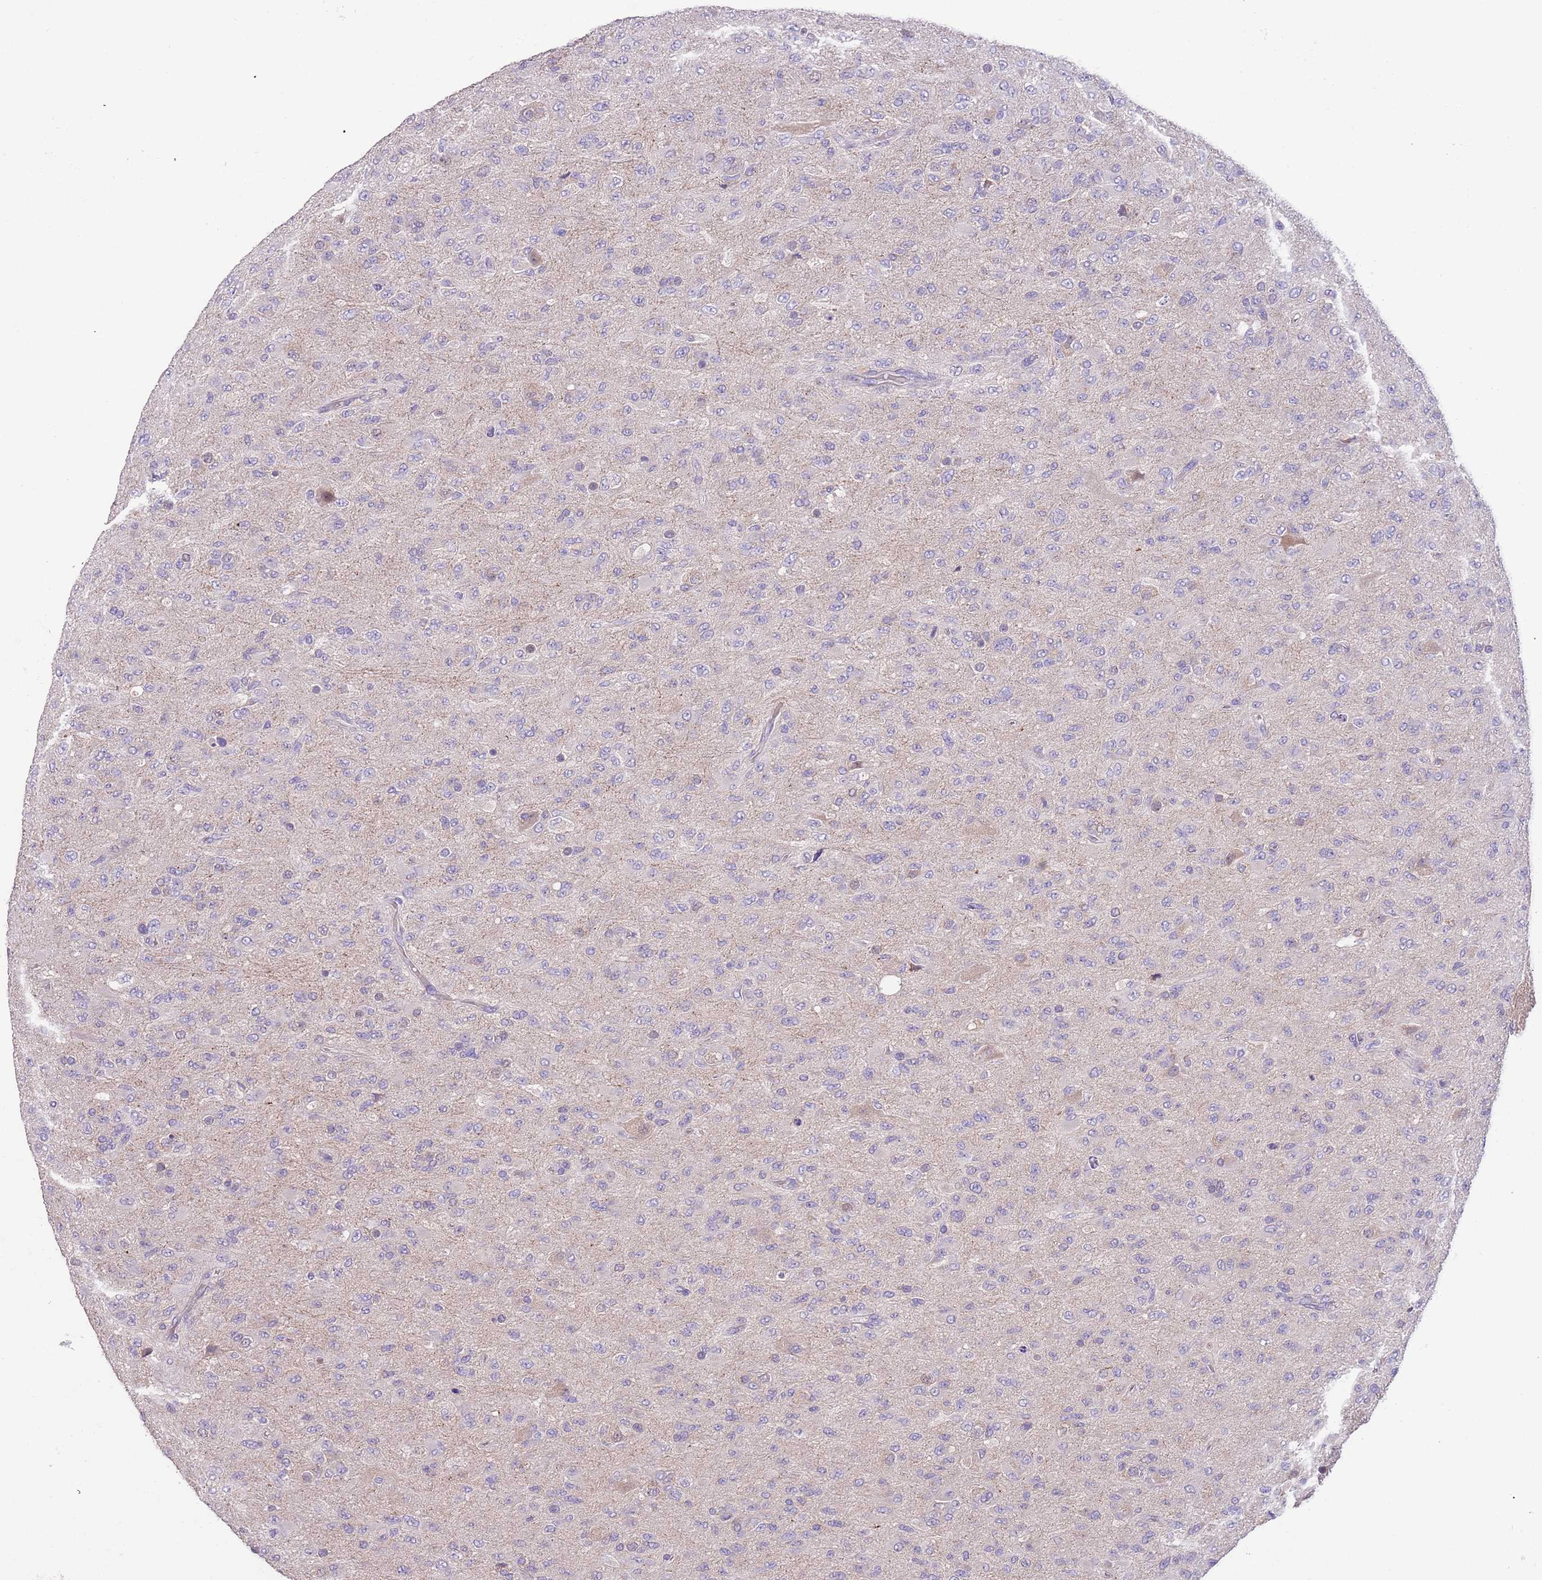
{"staining": {"intensity": "negative", "quantity": "none", "location": "none"}, "tissue": "glioma", "cell_type": "Tumor cells", "image_type": "cancer", "snomed": [{"axis": "morphology", "description": "Glioma, malignant, Low grade"}, {"axis": "topography", "description": "Brain"}], "caption": "Malignant glioma (low-grade) was stained to show a protein in brown. There is no significant positivity in tumor cells. The staining is performed using DAB brown chromogen with nuclei counter-stained in using hematoxylin.", "gene": "ZNF658", "patient": {"sex": "male", "age": 65}}